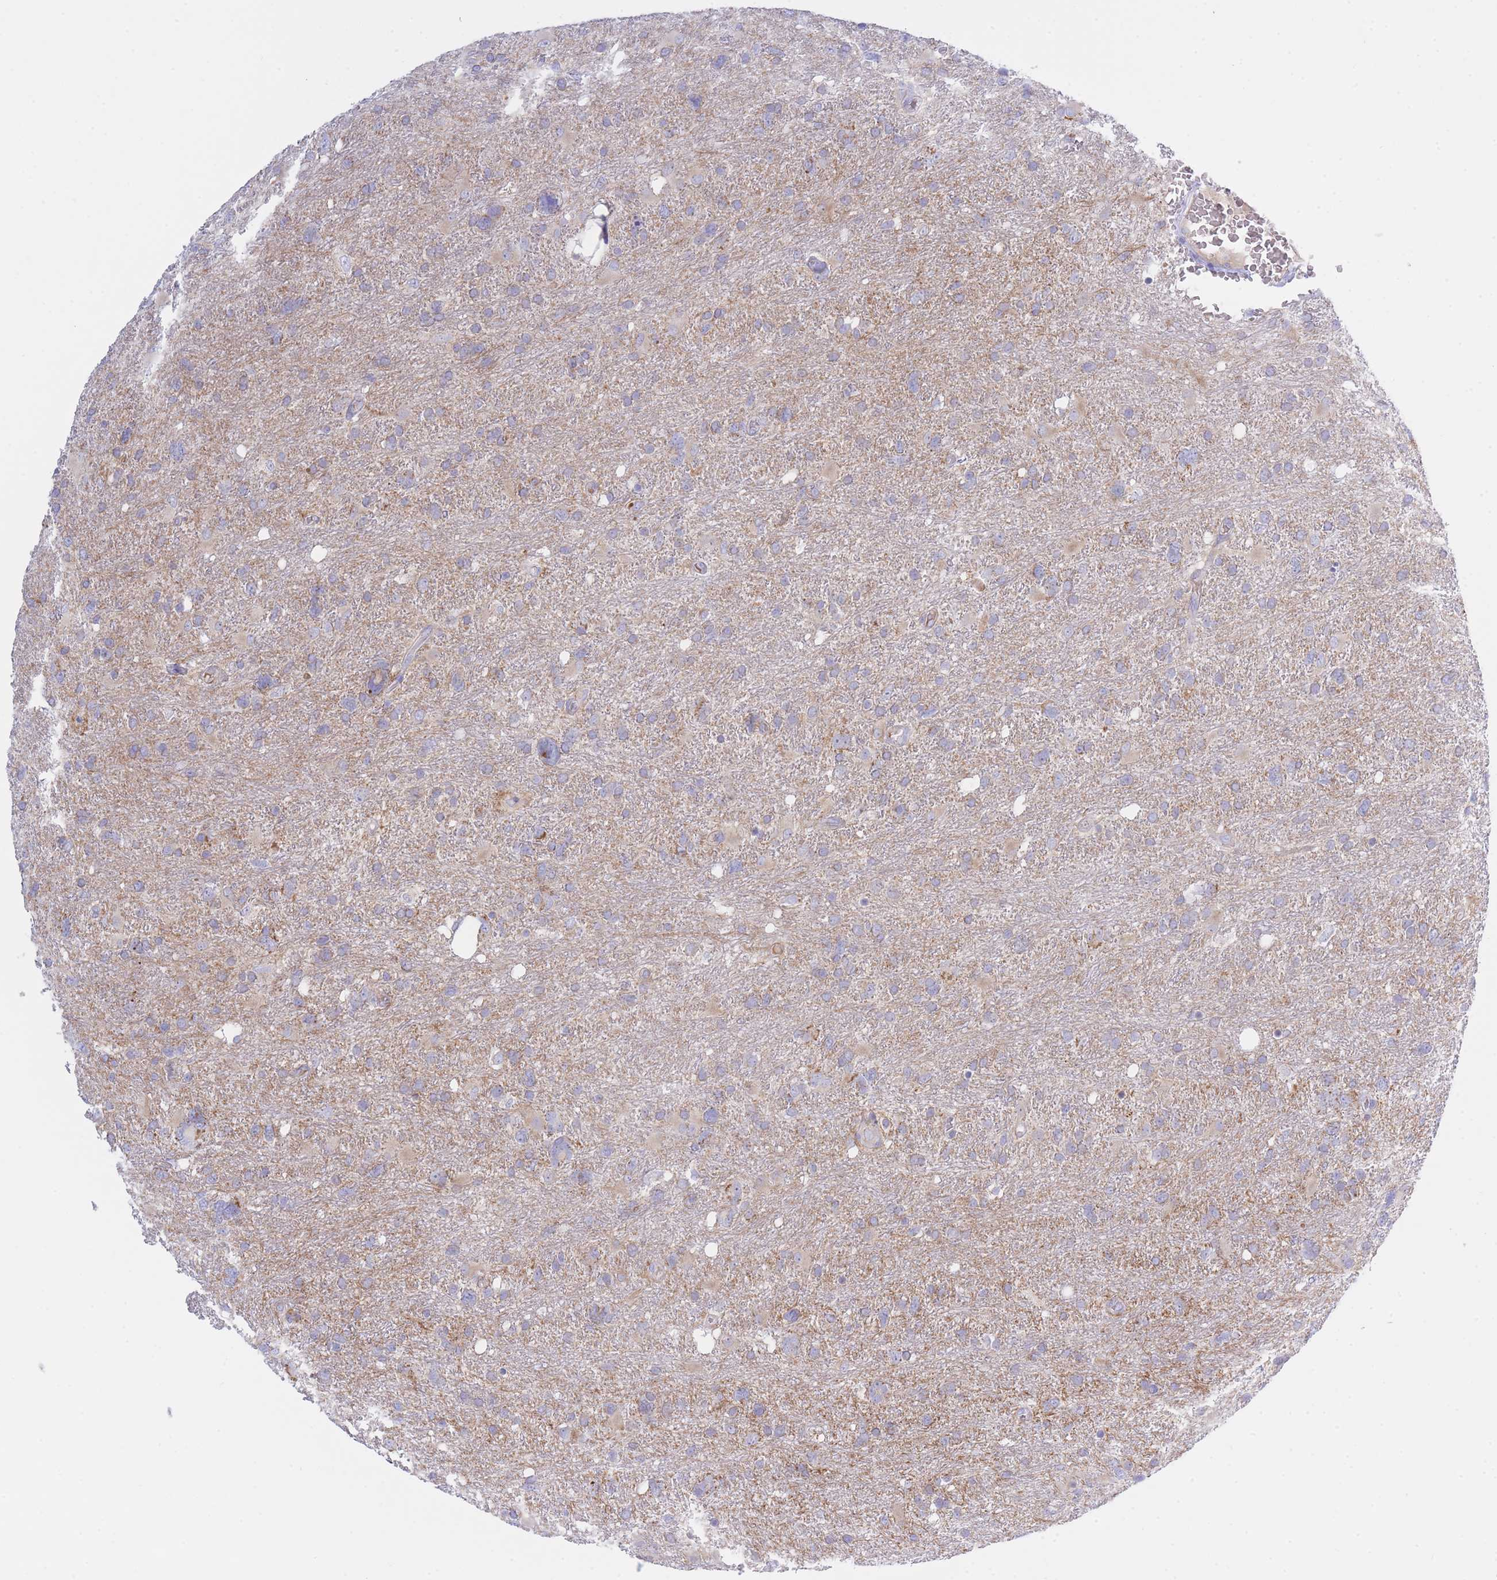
{"staining": {"intensity": "moderate", "quantity": "<25%", "location": "cytoplasmic/membranous"}, "tissue": "glioma", "cell_type": "Tumor cells", "image_type": "cancer", "snomed": [{"axis": "morphology", "description": "Glioma, malignant, High grade"}, {"axis": "topography", "description": "Brain"}], "caption": "Tumor cells exhibit moderate cytoplasmic/membranous staining in approximately <25% of cells in glioma.", "gene": "NANP", "patient": {"sex": "male", "age": 61}}